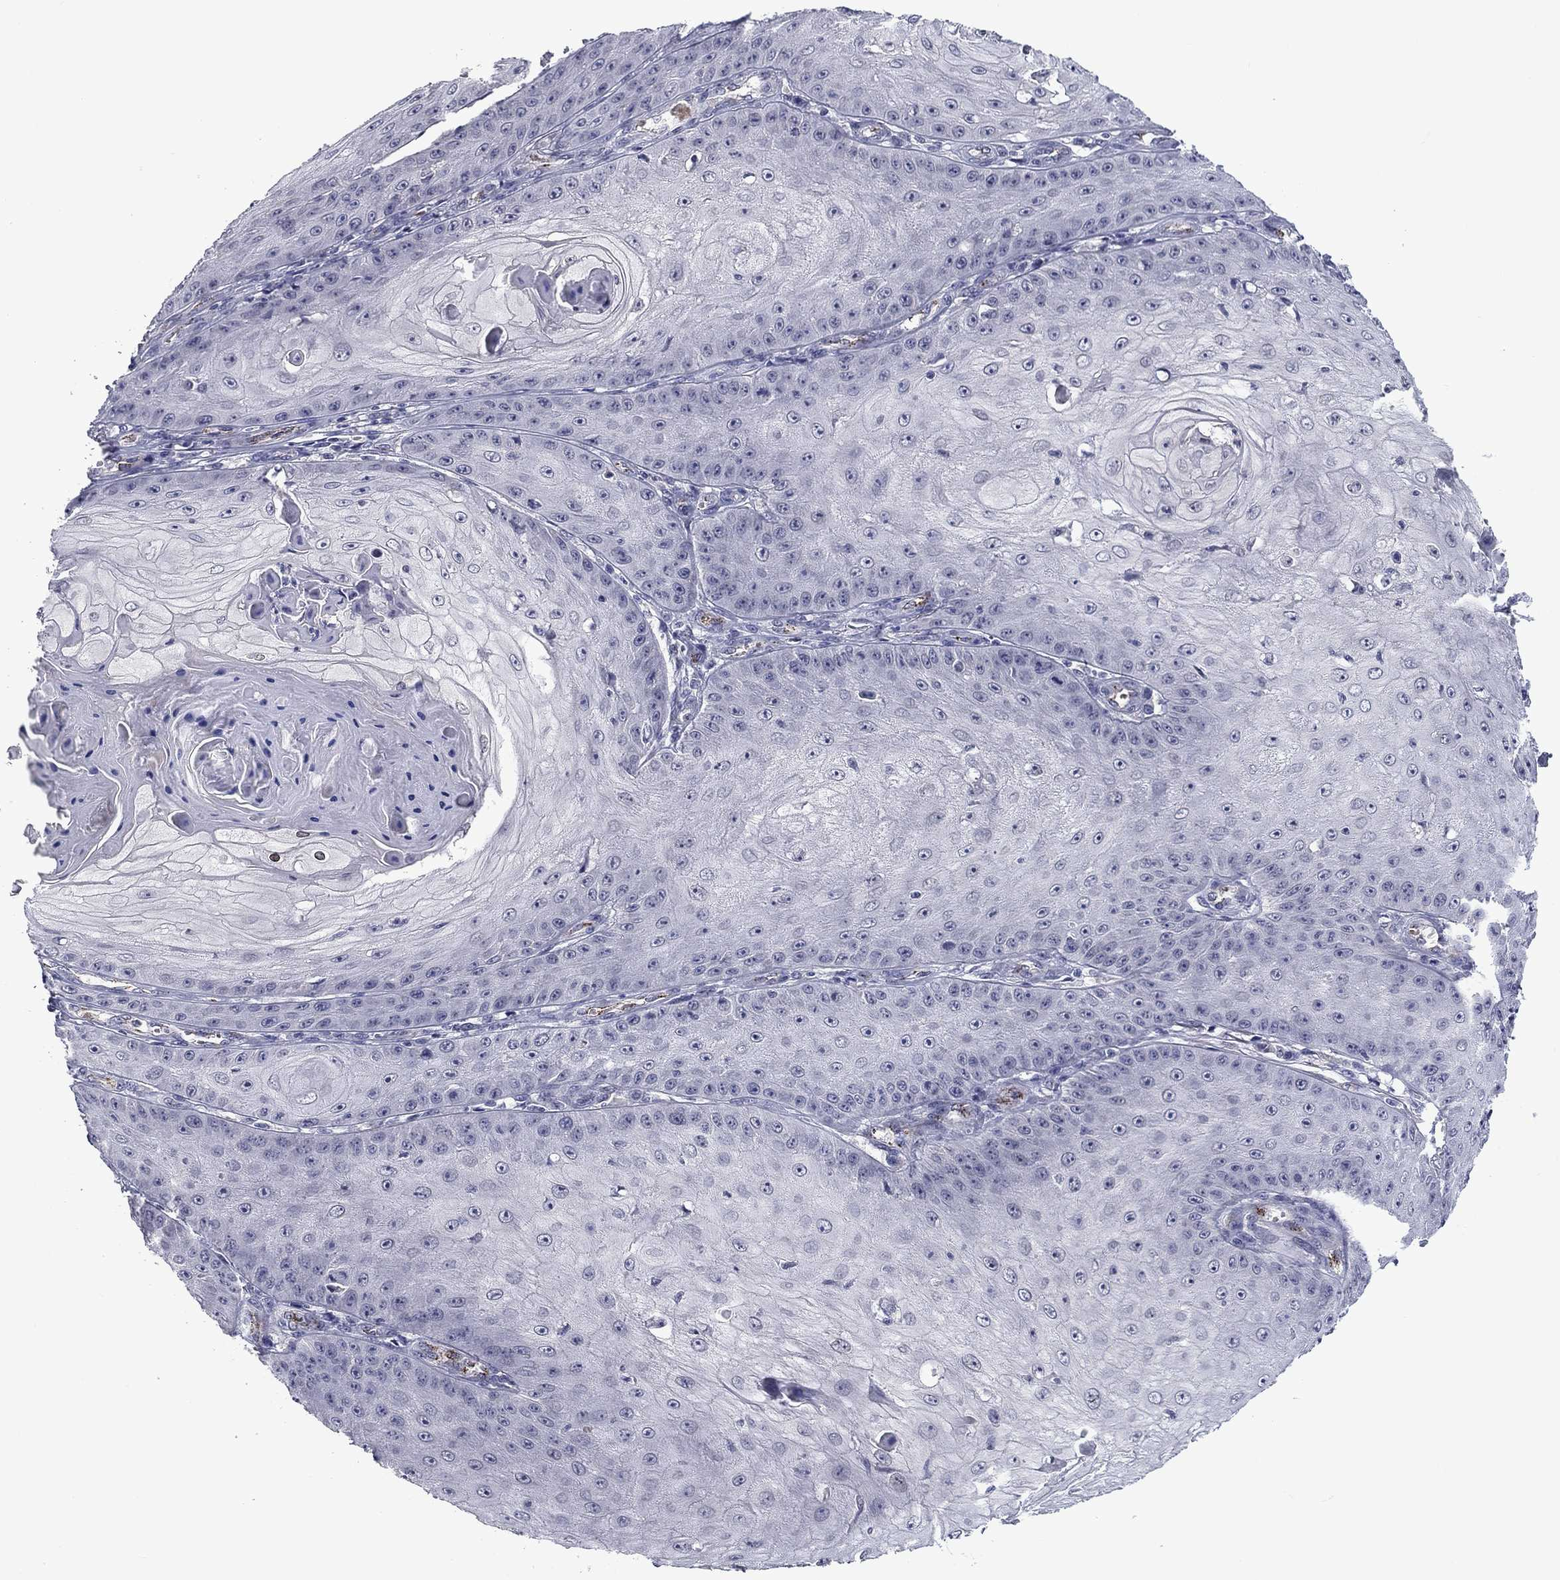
{"staining": {"intensity": "negative", "quantity": "none", "location": "none"}, "tissue": "skin cancer", "cell_type": "Tumor cells", "image_type": "cancer", "snomed": [{"axis": "morphology", "description": "Squamous cell carcinoma, NOS"}, {"axis": "topography", "description": "Skin"}], "caption": "This is an IHC photomicrograph of human skin squamous cell carcinoma. There is no positivity in tumor cells.", "gene": "SLITRK1", "patient": {"sex": "male", "age": 70}}